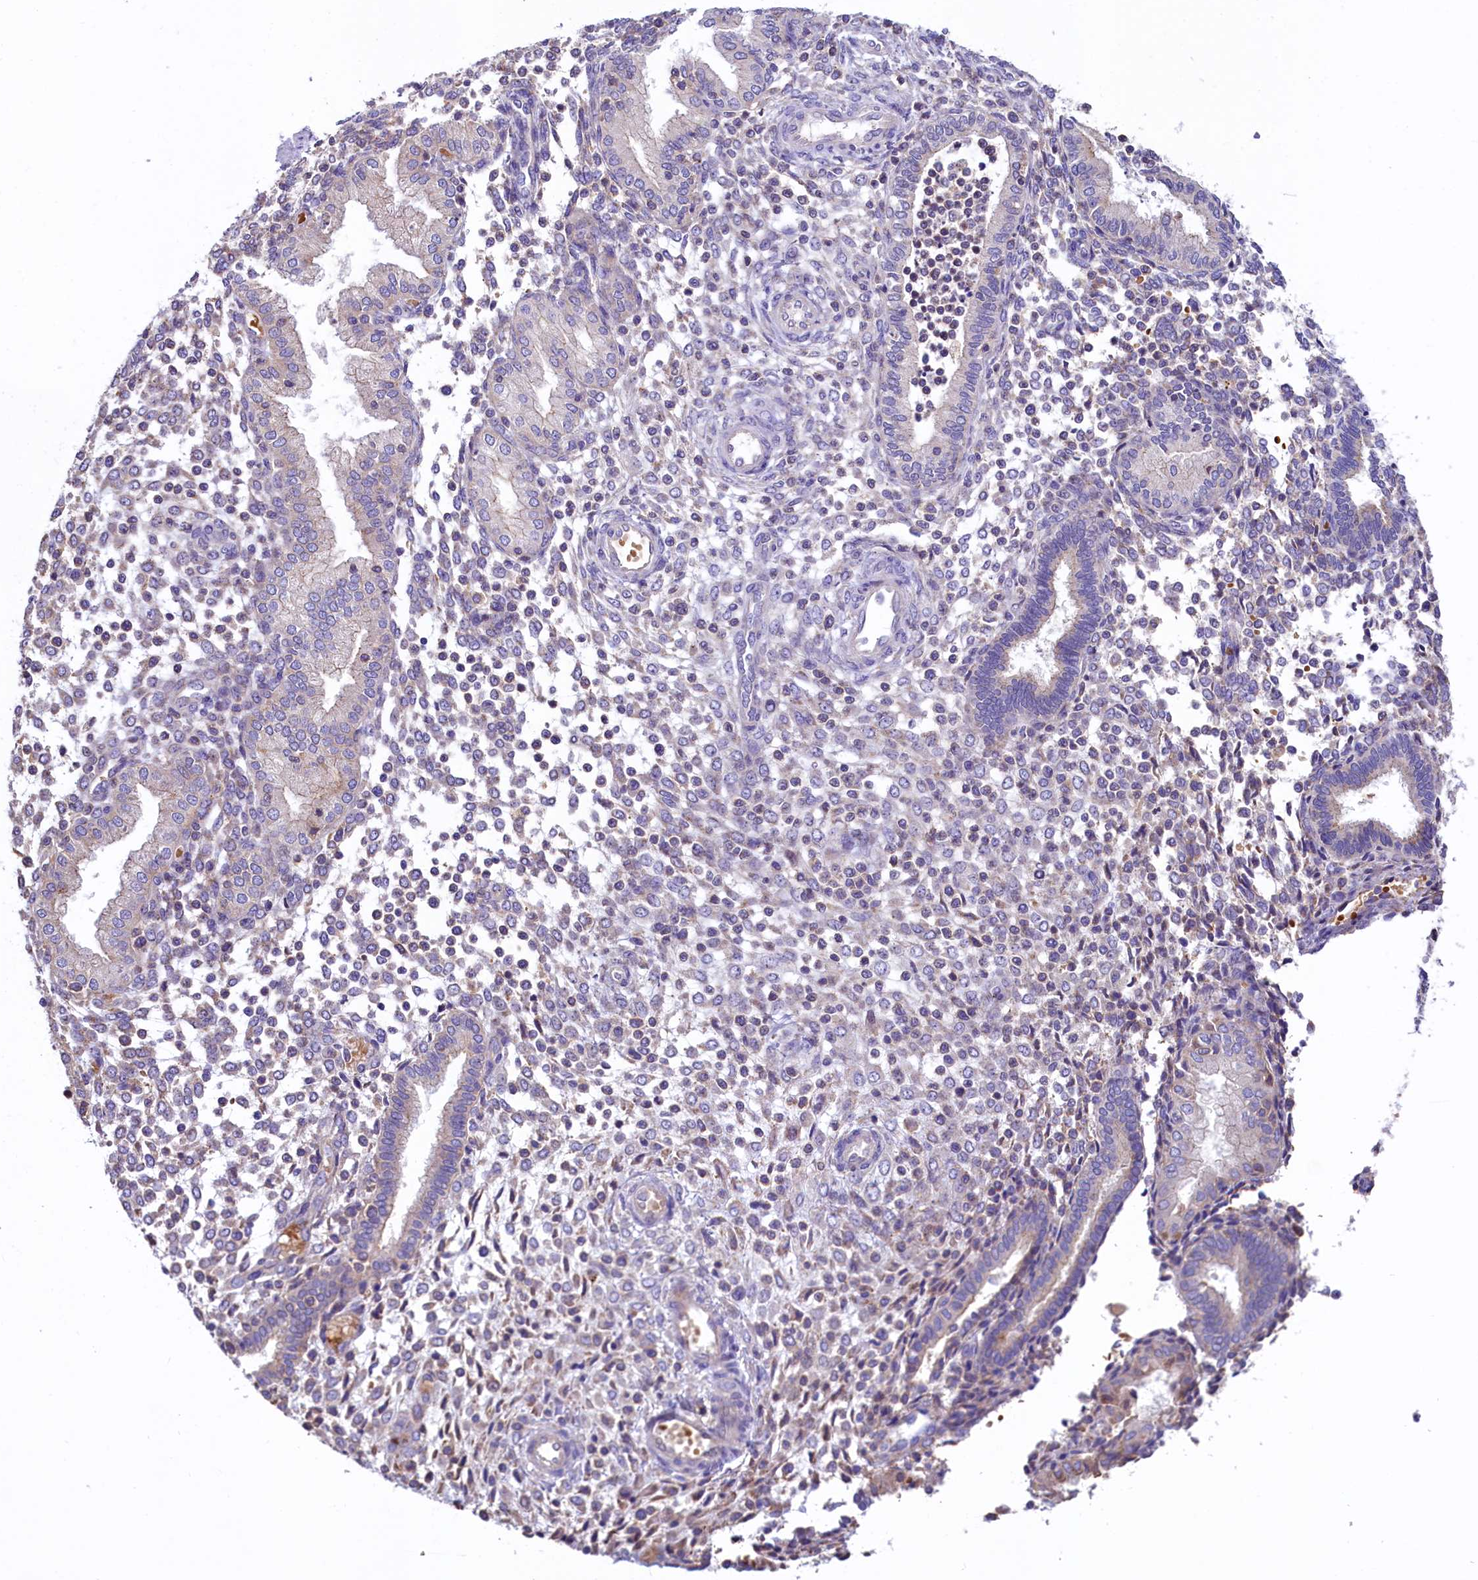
{"staining": {"intensity": "negative", "quantity": "none", "location": "none"}, "tissue": "endometrium", "cell_type": "Cells in endometrial stroma", "image_type": "normal", "snomed": [{"axis": "morphology", "description": "Normal tissue, NOS"}, {"axis": "topography", "description": "Endometrium"}], "caption": "Immunohistochemistry of benign endometrium reveals no staining in cells in endometrial stroma. (Brightfield microscopy of DAB immunohistochemistry (IHC) at high magnification).", "gene": "HPS6", "patient": {"sex": "female", "age": 53}}